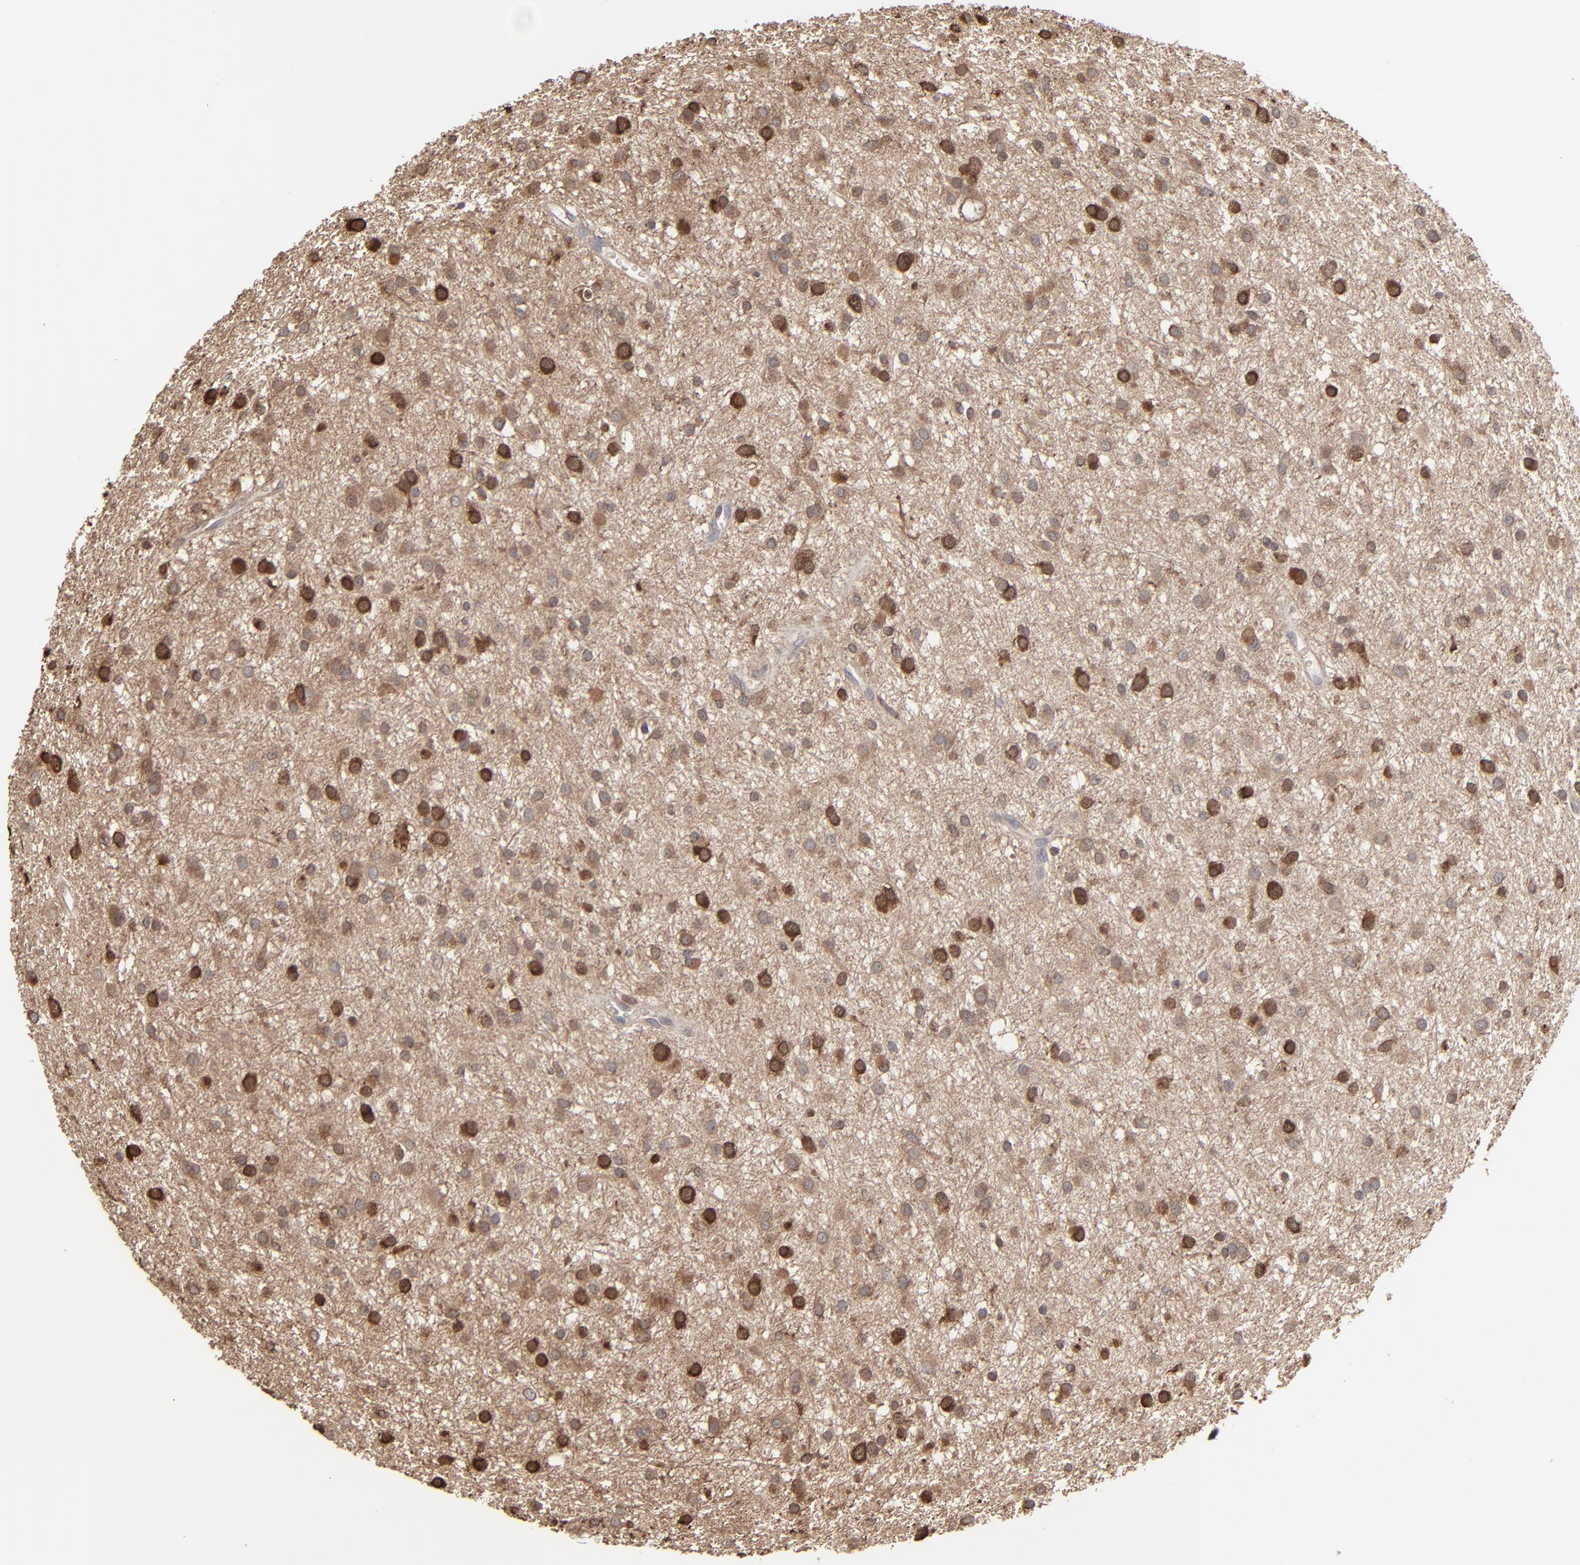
{"staining": {"intensity": "moderate", "quantity": ">75%", "location": "cytoplasmic/membranous"}, "tissue": "glioma", "cell_type": "Tumor cells", "image_type": "cancer", "snomed": [{"axis": "morphology", "description": "Glioma, malignant, Low grade"}, {"axis": "topography", "description": "Brain"}], "caption": "Human glioma stained for a protein (brown) reveals moderate cytoplasmic/membranous positive expression in about >75% of tumor cells.", "gene": "NME1-NME2", "patient": {"sex": "female", "age": 36}}